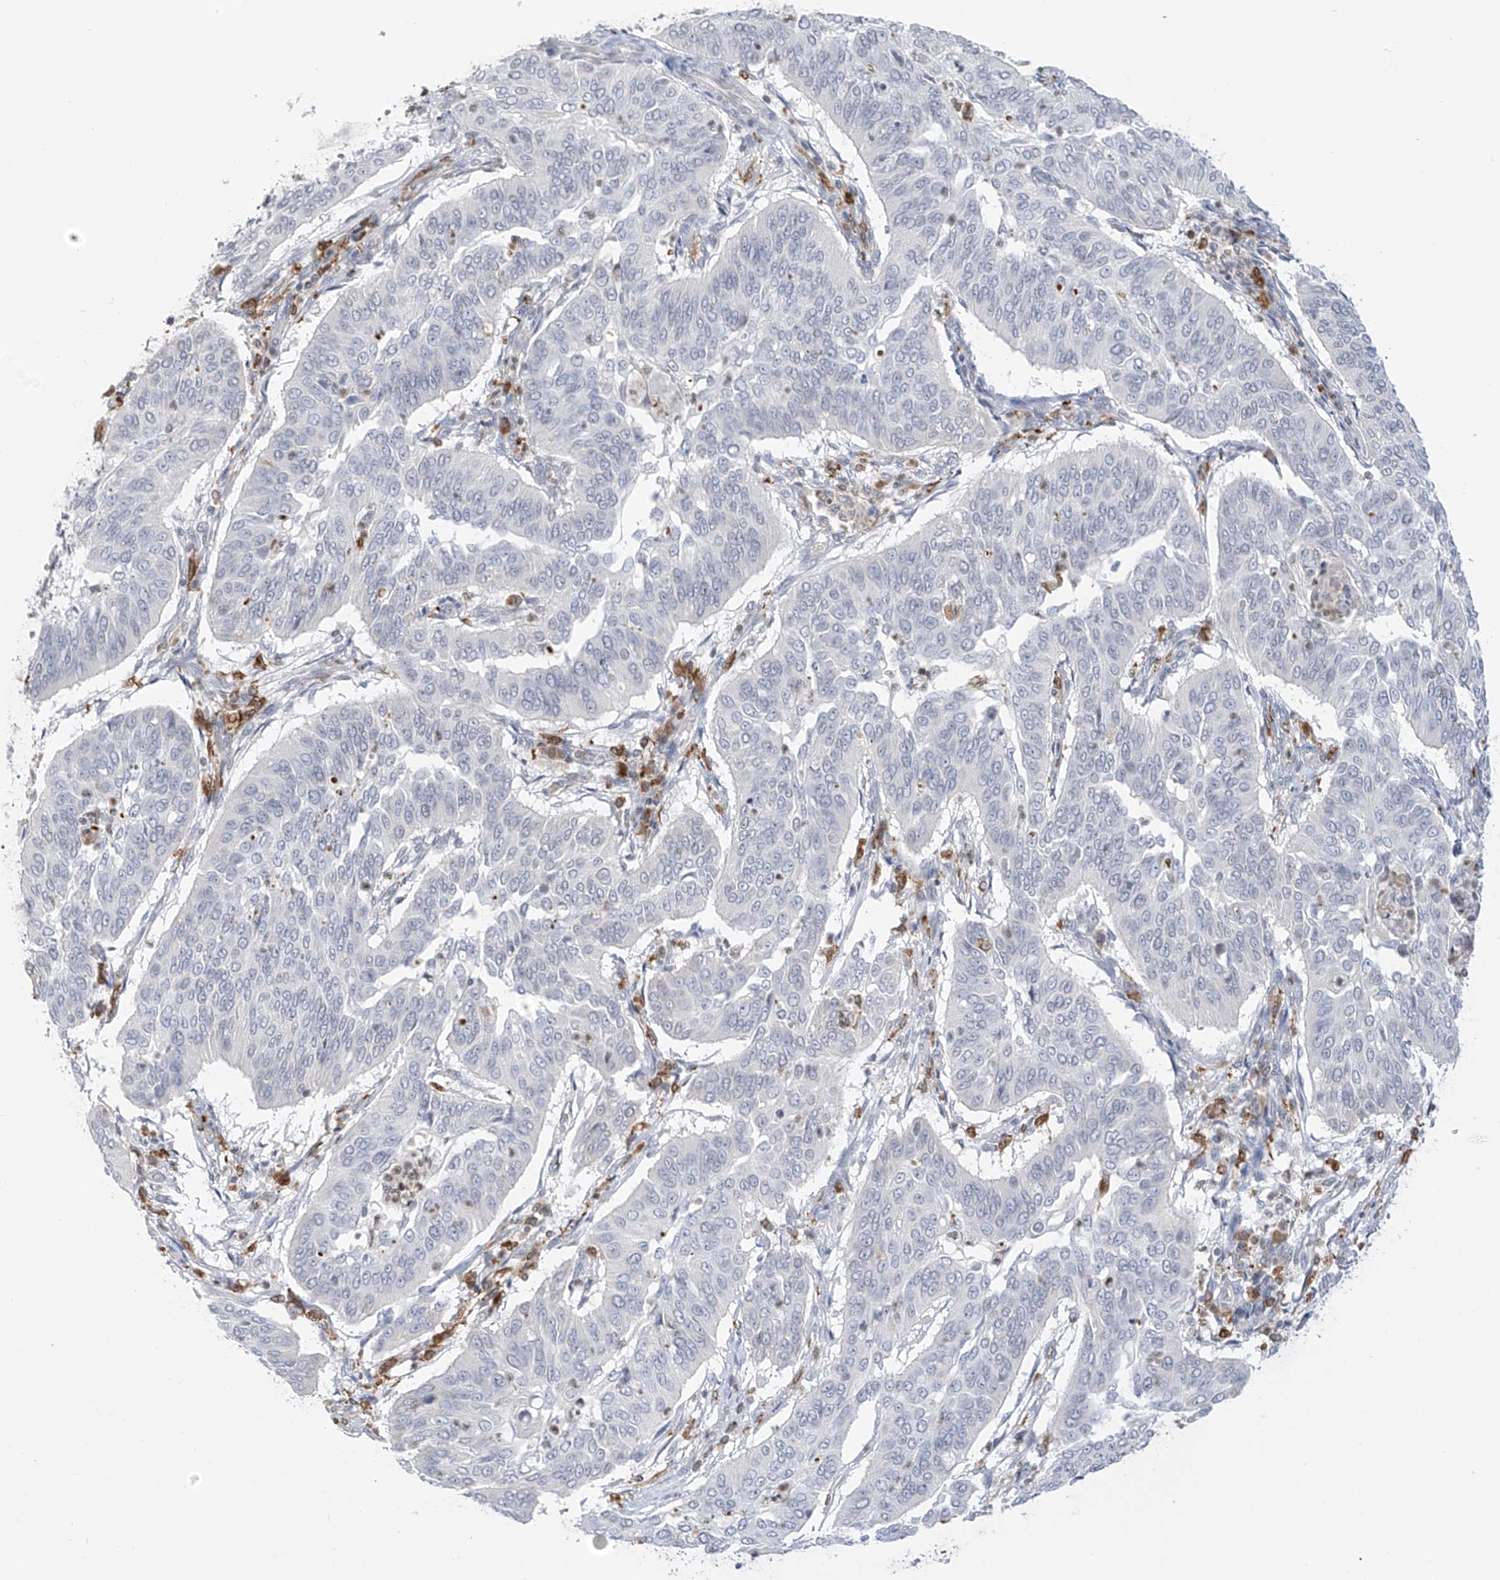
{"staining": {"intensity": "negative", "quantity": "none", "location": "none"}, "tissue": "cervical cancer", "cell_type": "Tumor cells", "image_type": "cancer", "snomed": [{"axis": "morphology", "description": "Normal tissue, NOS"}, {"axis": "morphology", "description": "Squamous cell carcinoma, NOS"}, {"axis": "topography", "description": "Cervix"}], "caption": "Micrograph shows no protein staining in tumor cells of cervical cancer tissue.", "gene": "TBXAS1", "patient": {"sex": "female", "age": 39}}